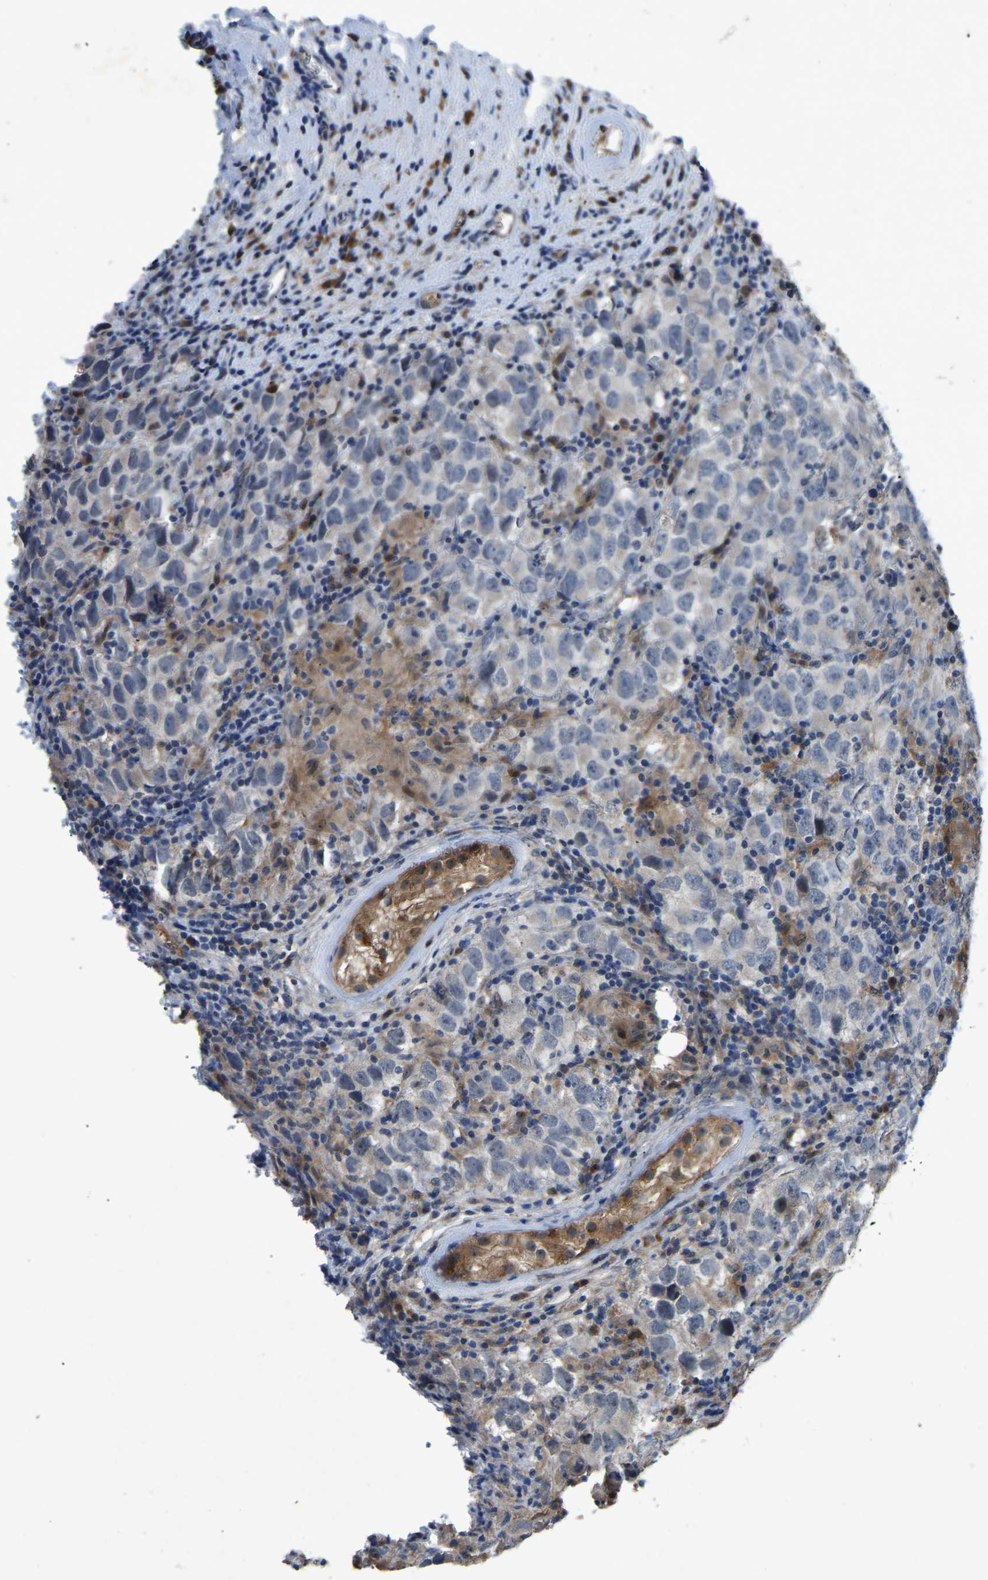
{"staining": {"intensity": "negative", "quantity": "none", "location": "none"}, "tissue": "testis cancer", "cell_type": "Tumor cells", "image_type": "cancer", "snomed": [{"axis": "morphology", "description": "Carcinoma, Embryonal, NOS"}, {"axis": "topography", "description": "Testis"}], "caption": "Immunohistochemical staining of human testis cancer reveals no significant staining in tumor cells.", "gene": "FHIT", "patient": {"sex": "male", "age": 21}}